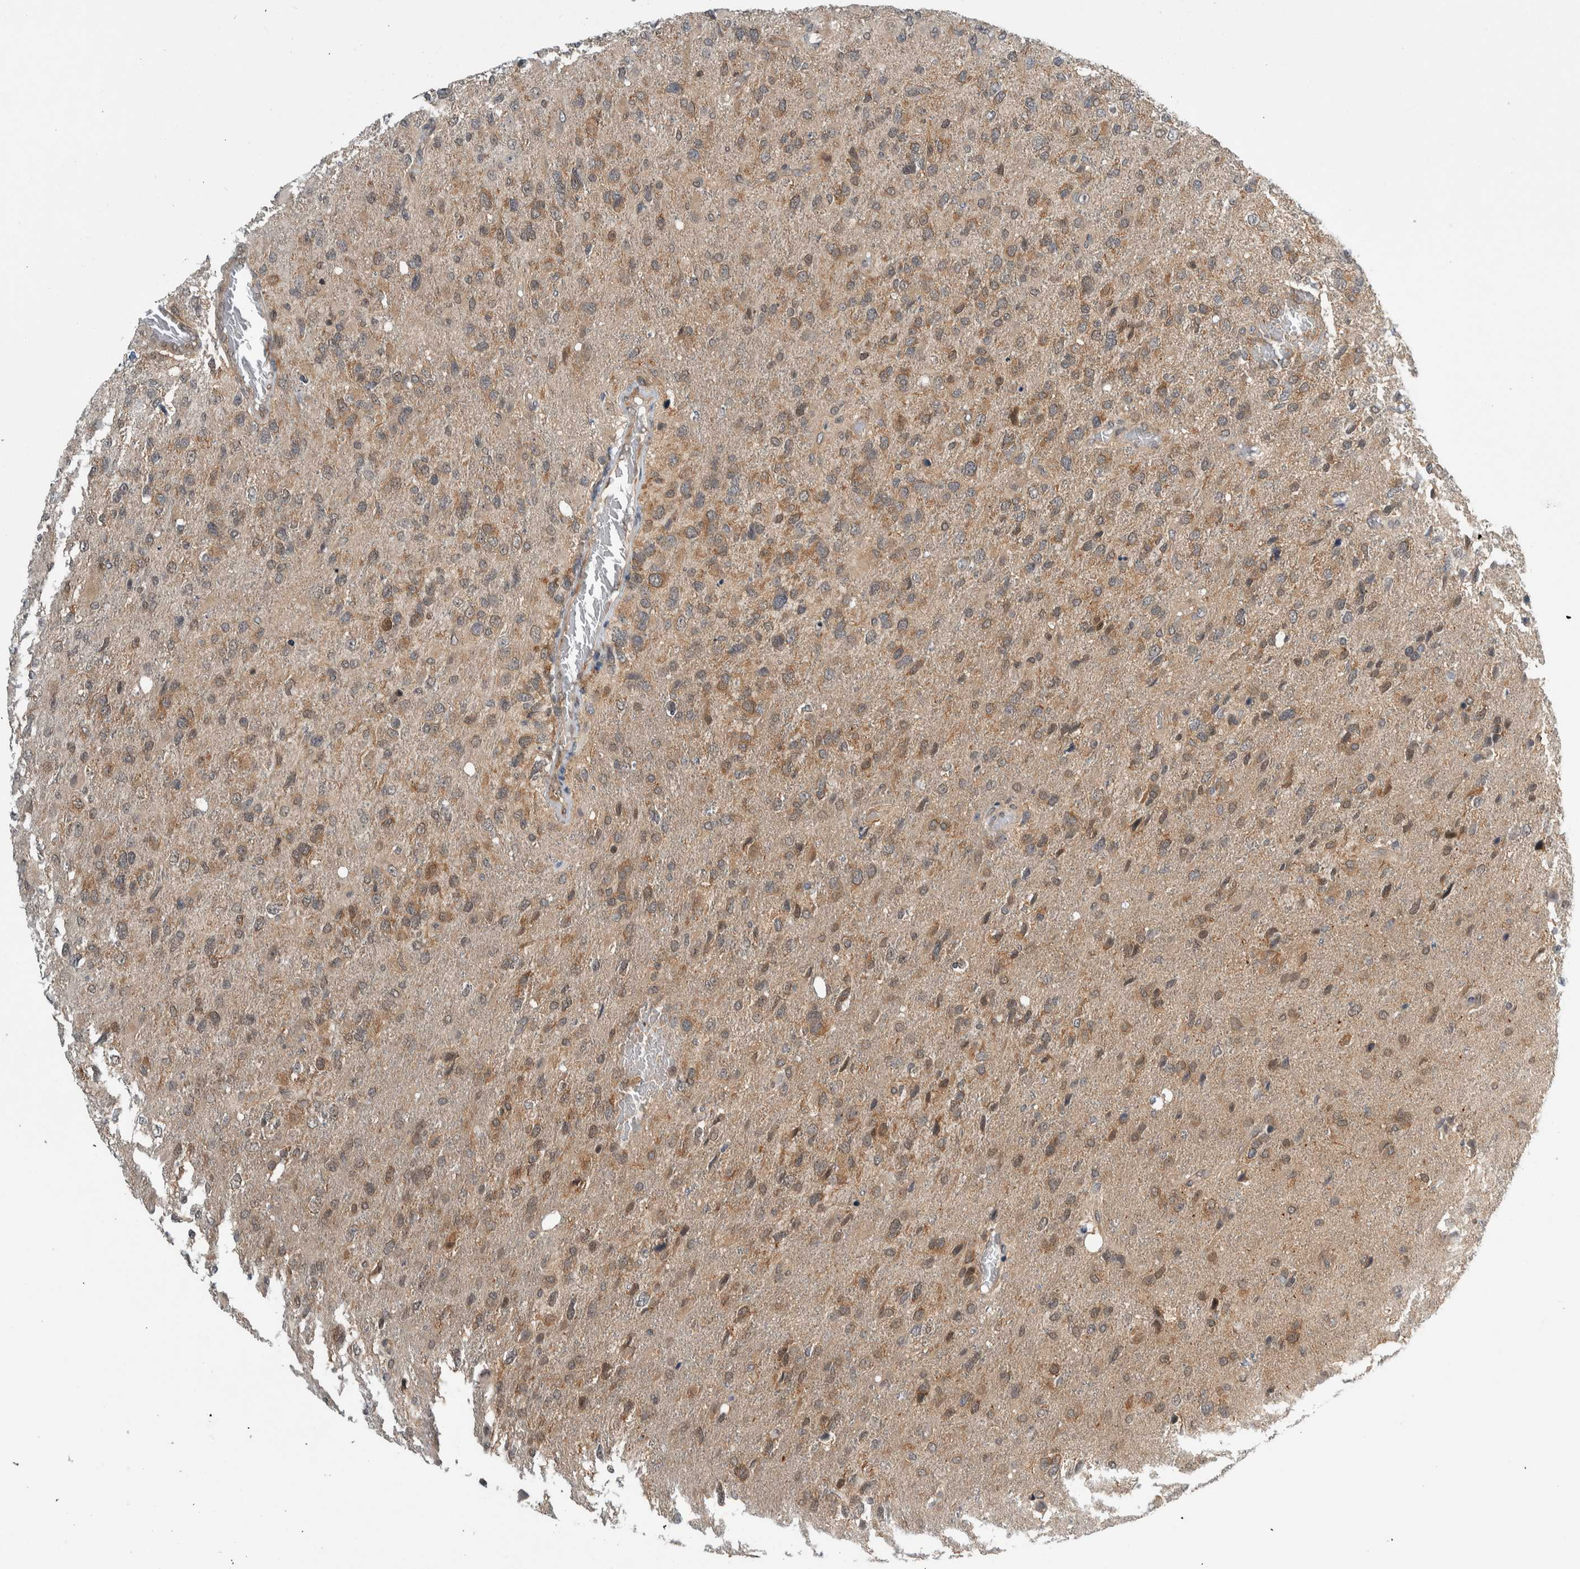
{"staining": {"intensity": "moderate", "quantity": ">75%", "location": "cytoplasmic/membranous"}, "tissue": "glioma", "cell_type": "Tumor cells", "image_type": "cancer", "snomed": [{"axis": "morphology", "description": "Glioma, malignant, High grade"}, {"axis": "topography", "description": "Brain"}], "caption": "Immunohistochemical staining of glioma displays moderate cytoplasmic/membranous protein expression in about >75% of tumor cells. (brown staining indicates protein expression, while blue staining denotes nuclei).", "gene": "CCDC43", "patient": {"sex": "female", "age": 58}}